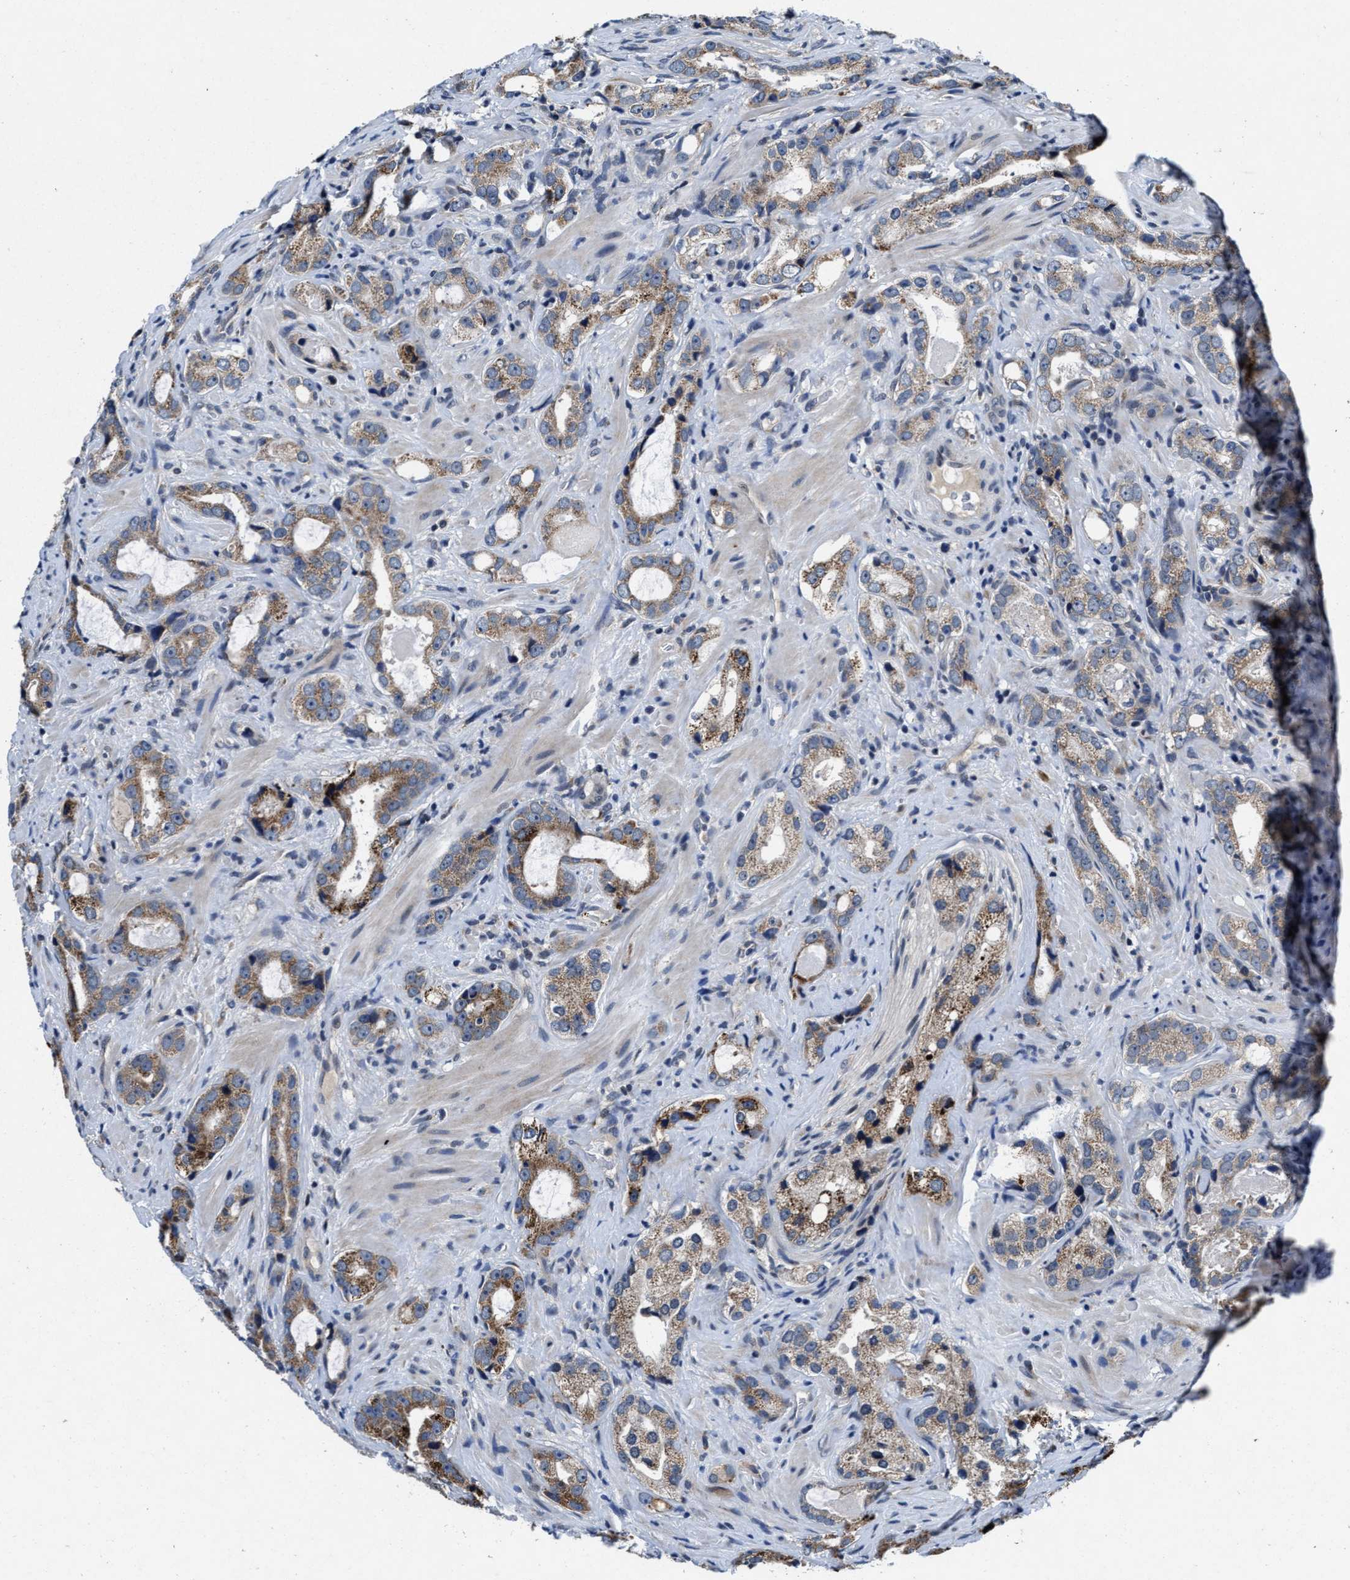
{"staining": {"intensity": "weak", "quantity": "25%-75%", "location": "cytoplasmic/membranous"}, "tissue": "prostate cancer", "cell_type": "Tumor cells", "image_type": "cancer", "snomed": [{"axis": "morphology", "description": "Adenocarcinoma, High grade"}, {"axis": "topography", "description": "Prostate"}], "caption": "The immunohistochemical stain labels weak cytoplasmic/membranous expression in tumor cells of prostate high-grade adenocarcinoma tissue.", "gene": "TMEM53", "patient": {"sex": "male", "age": 63}}